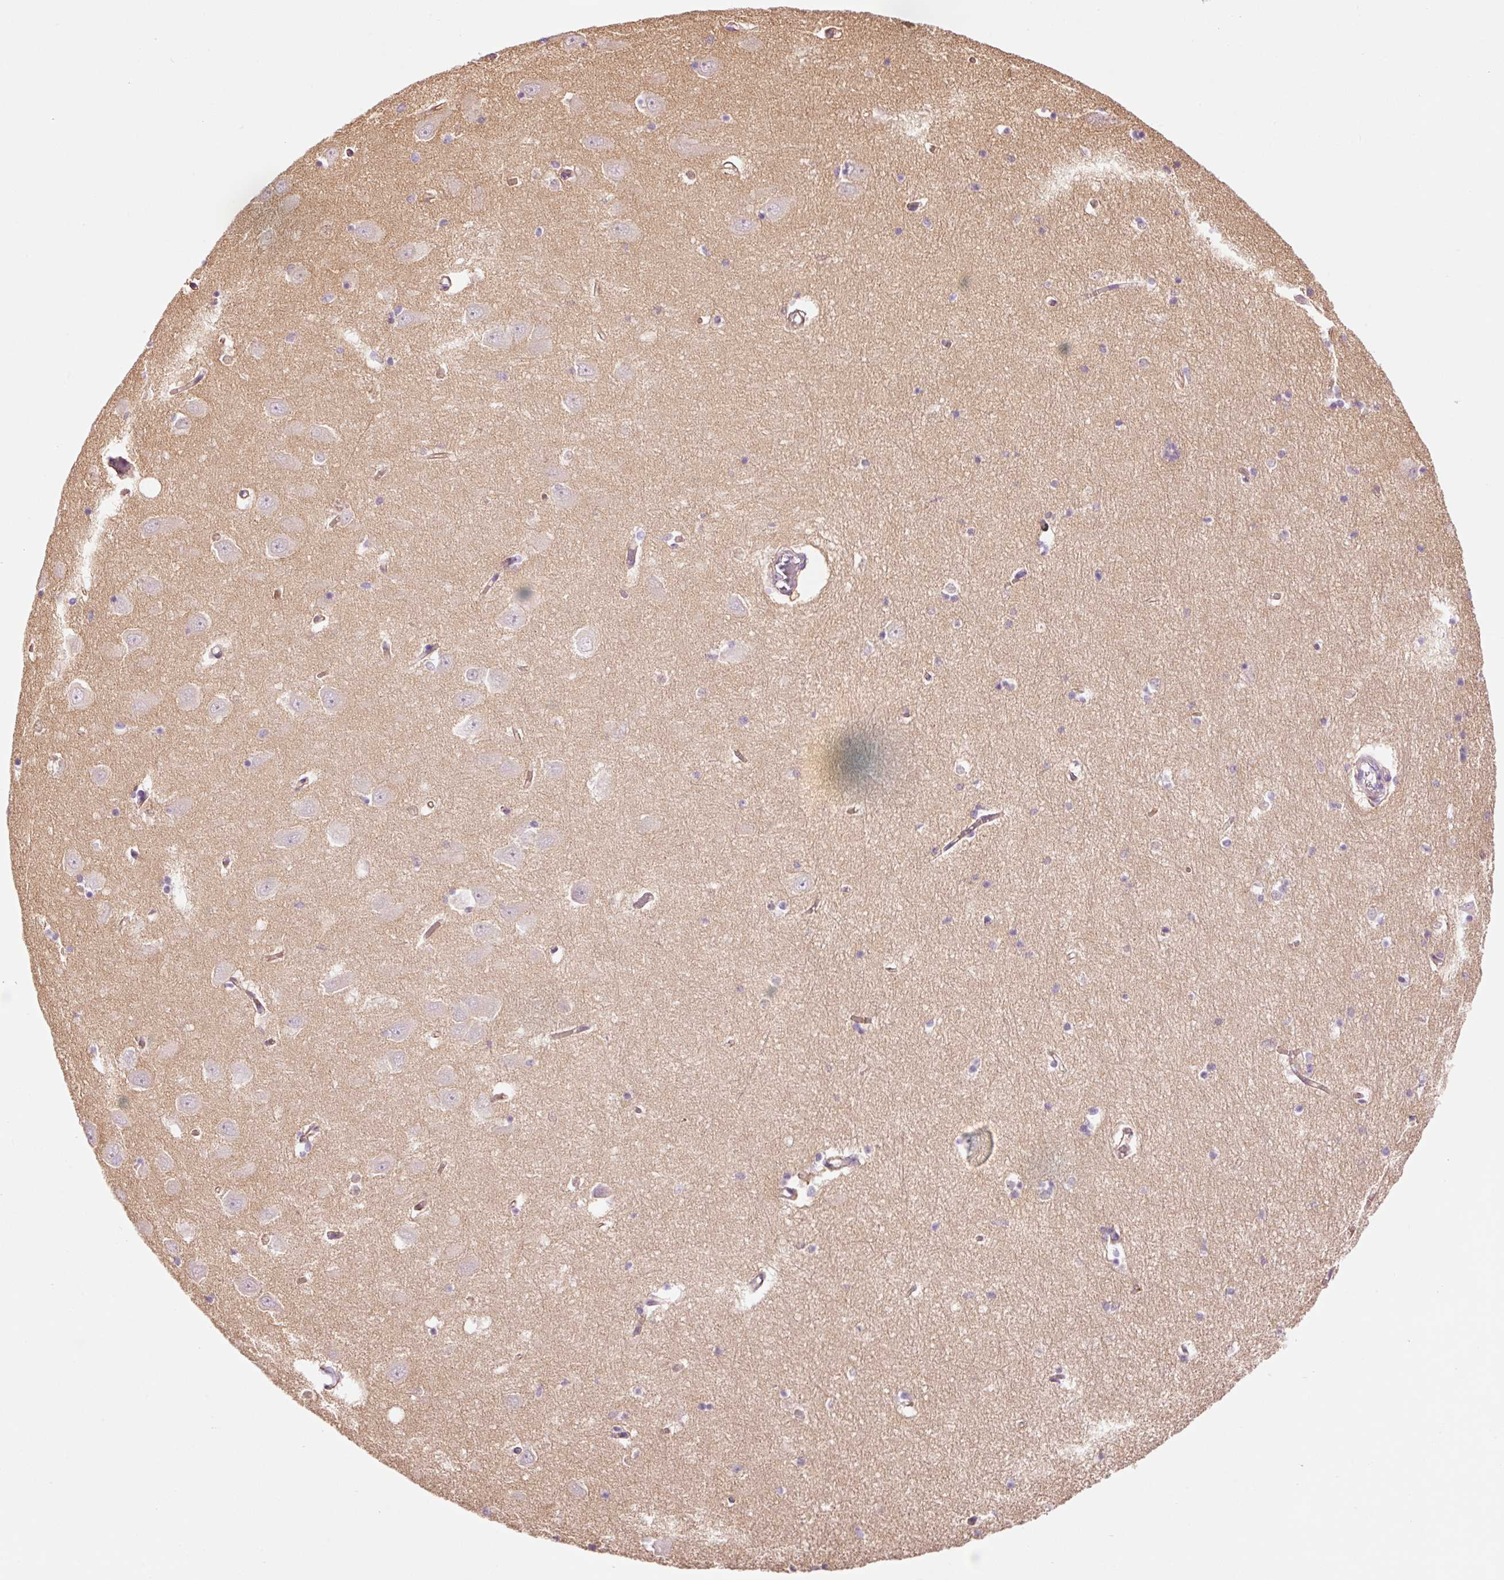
{"staining": {"intensity": "moderate", "quantity": "<25%", "location": "cytoplasmic/membranous"}, "tissue": "hippocampus", "cell_type": "Glial cells", "image_type": "normal", "snomed": [{"axis": "morphology", "description": "Normal tissue, NOS"}, {"axis": "topography", "description": "Hippocampus"}], "caption": "Immunohistochemical staining of normal human hippocampus shows moderate cytoplasmic/membranous protein positivity in about <25% of glial cells.", "gene": "HSPA4L", "patient": {"sex": "male", "age": 70}}